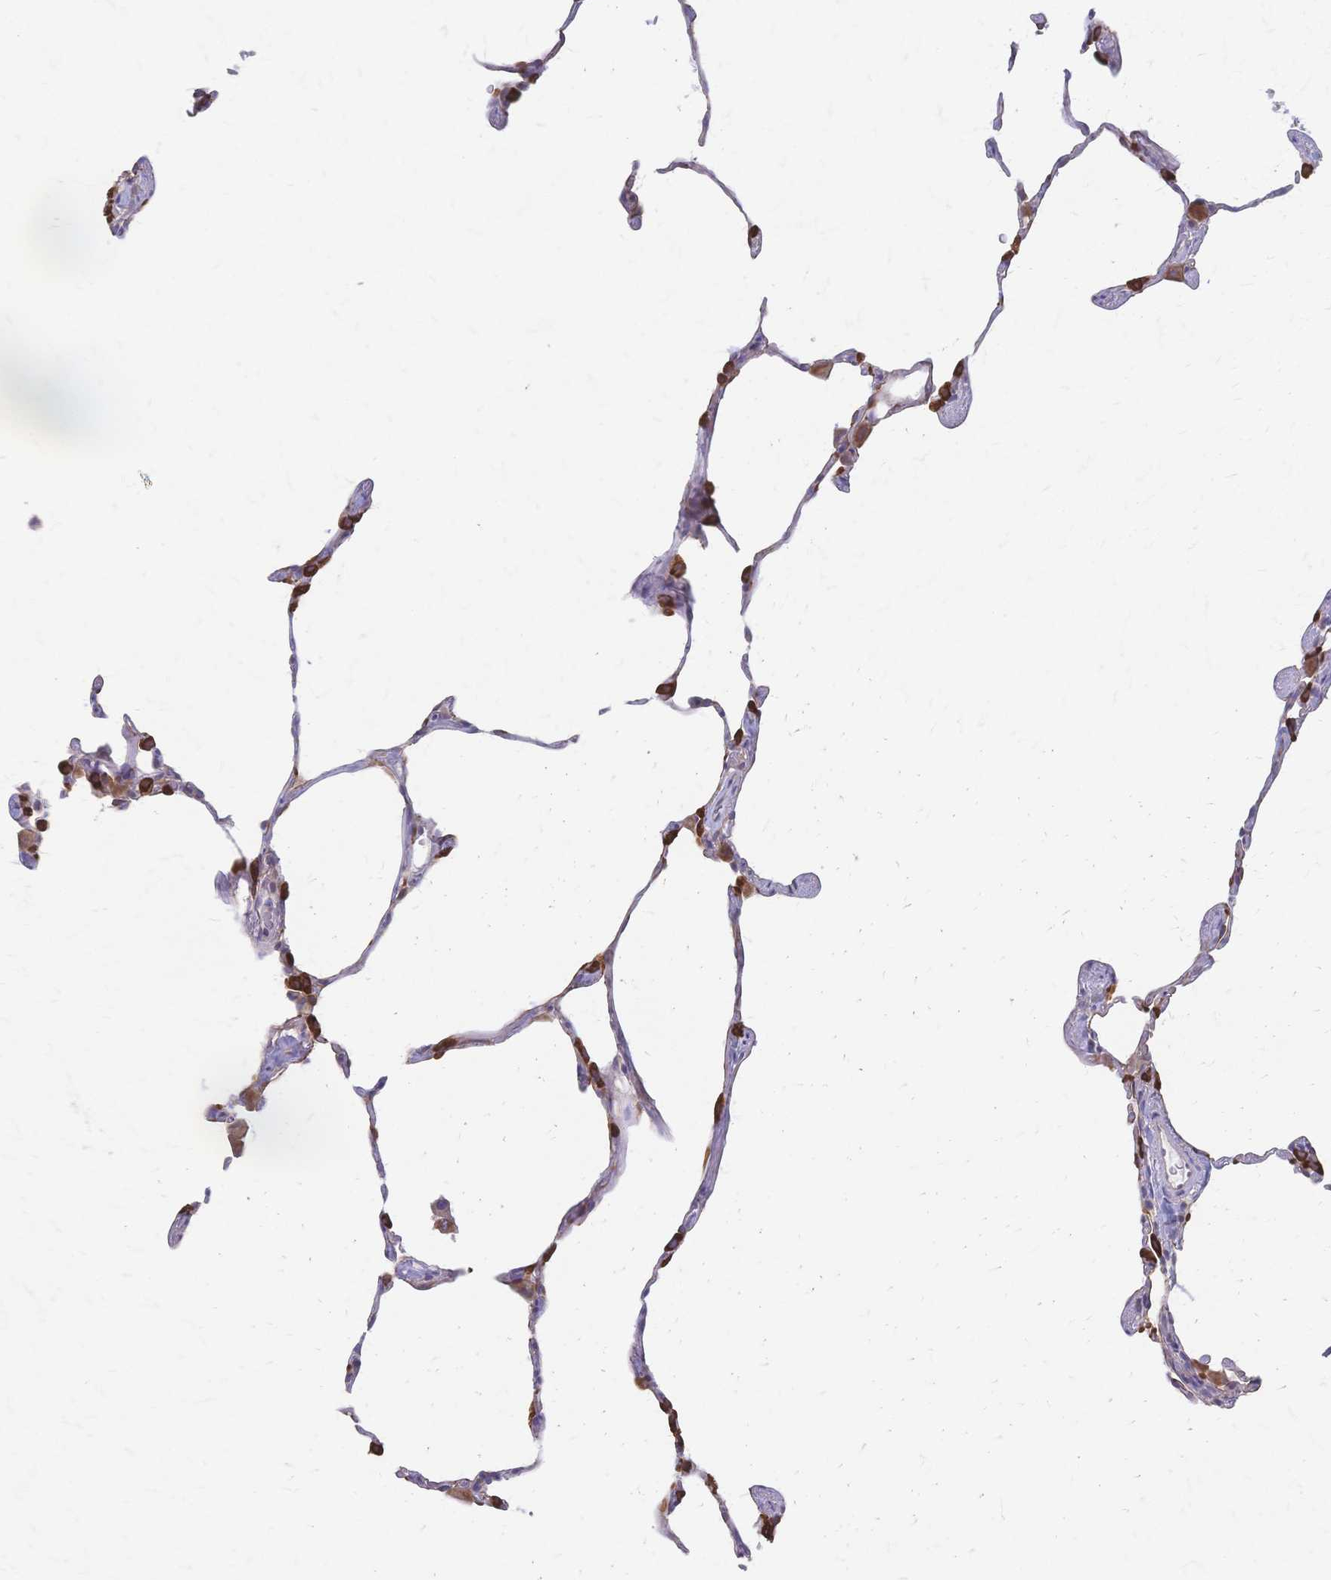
{"staining": {"intensity": "strong", "quantity": "25%-75%", "location": "cytoplasmic/membranous"}, "tissue": "lung", "cell_type": "Alveolar cells", "image_type": "normal", "snomed": [{"axis": "morphology", "description": "Normal tissue, NOS"}, {"axis": "topography", "description": "Lung"}], "caption": "A micrograph of human lung stained for a protein shows strong cytoplasmic/membranous brown staining in alveolar cells. Nuclei are stained in blue.", "gene": "CYB5A", "patient": {"sex": "female", "age": 57}}